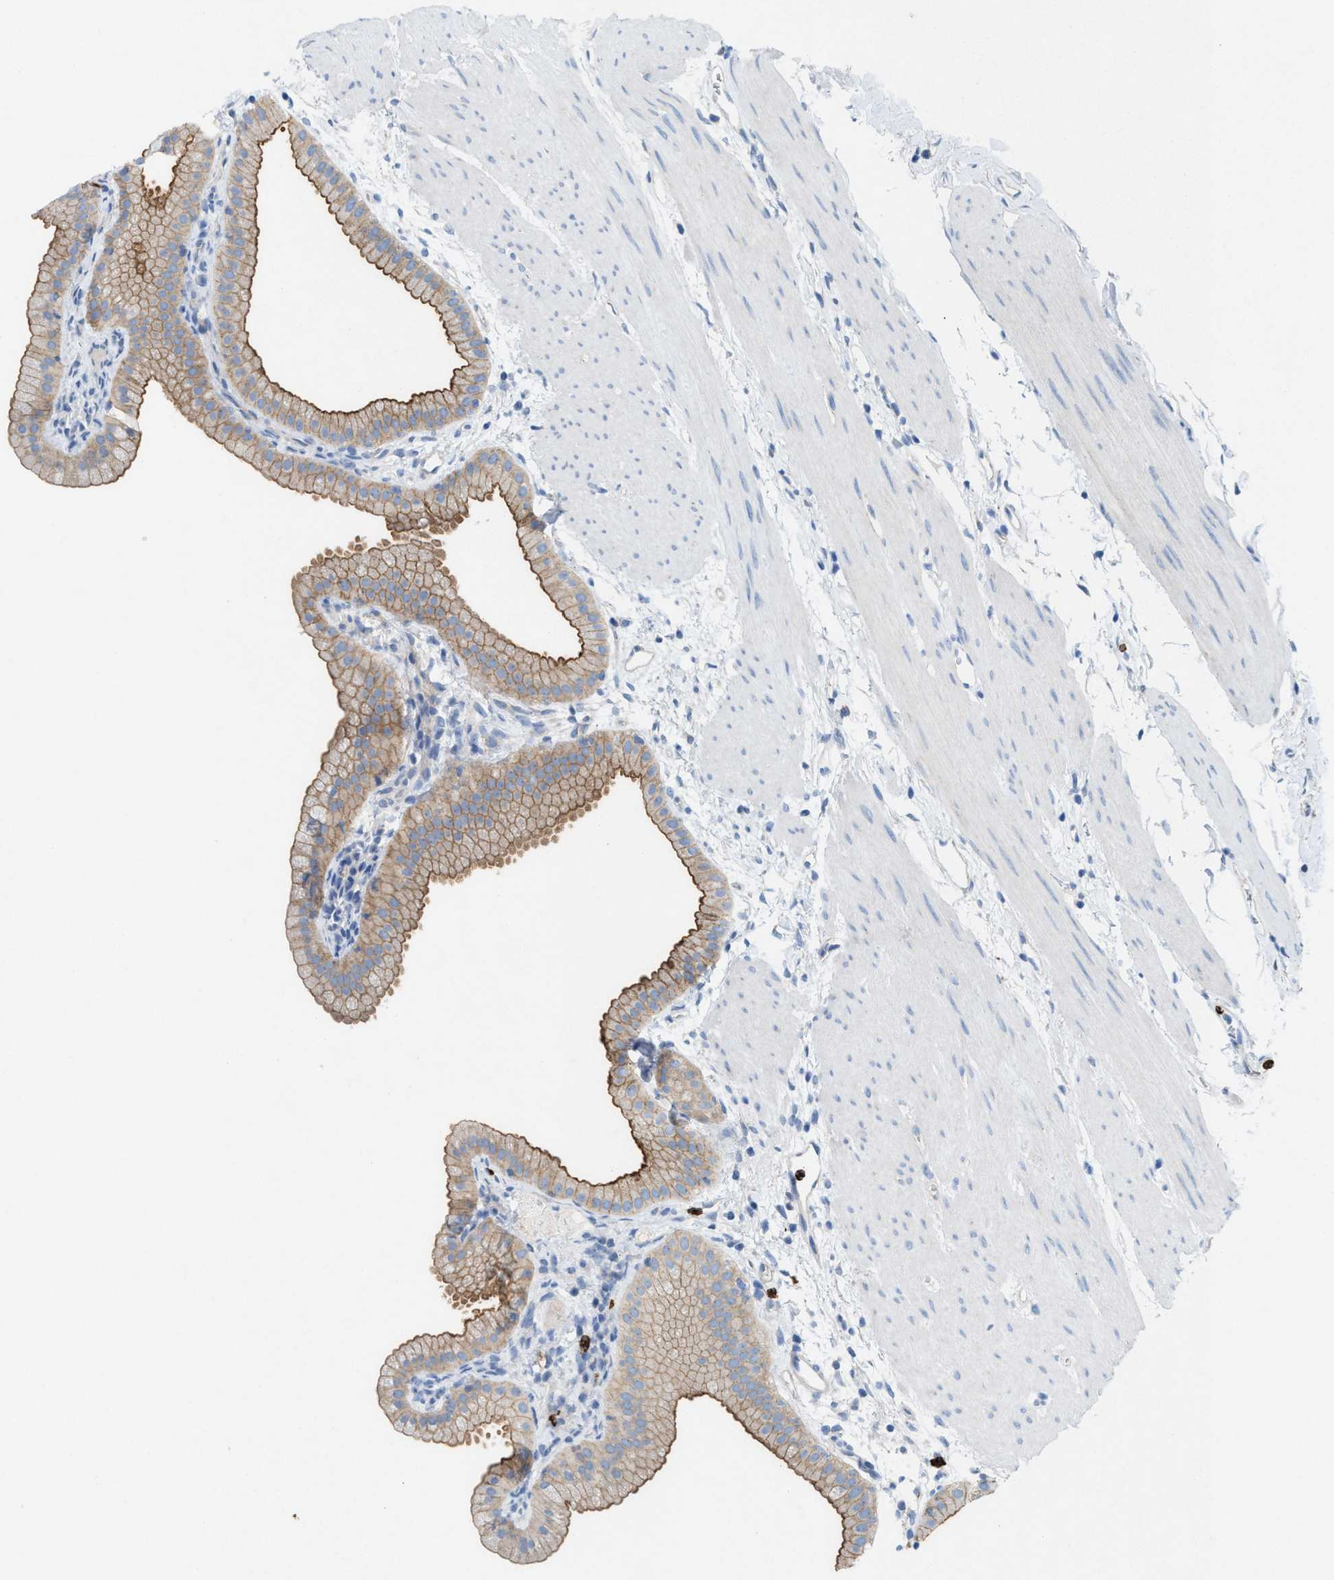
{"staining": {"intensity": "moderate", "quantity": ">75%", "location": "cytoplasmic/membranous"}, "tissue": "gallbladder", "cell_type": "Glandular cells", "image_type": "normal", "snomed": [{"axis": "morphology", "description": "Normal tissue, NOS"}, {"axis": "topography", "description": "Gallbladder"}], "caption": "A brown stain highlights moderate cytoplasmic/membranous expression of a protein in glandular cells of unremarkable human gallbladder. The staining is performed using DAB (3,3'-diaminobenzidine) brown chromogen to label protein expression. The nuclei are counter-stained blue using hematoxylin.", "gene": "CKLF", "patient": {"sex": "female", "age": 64}}